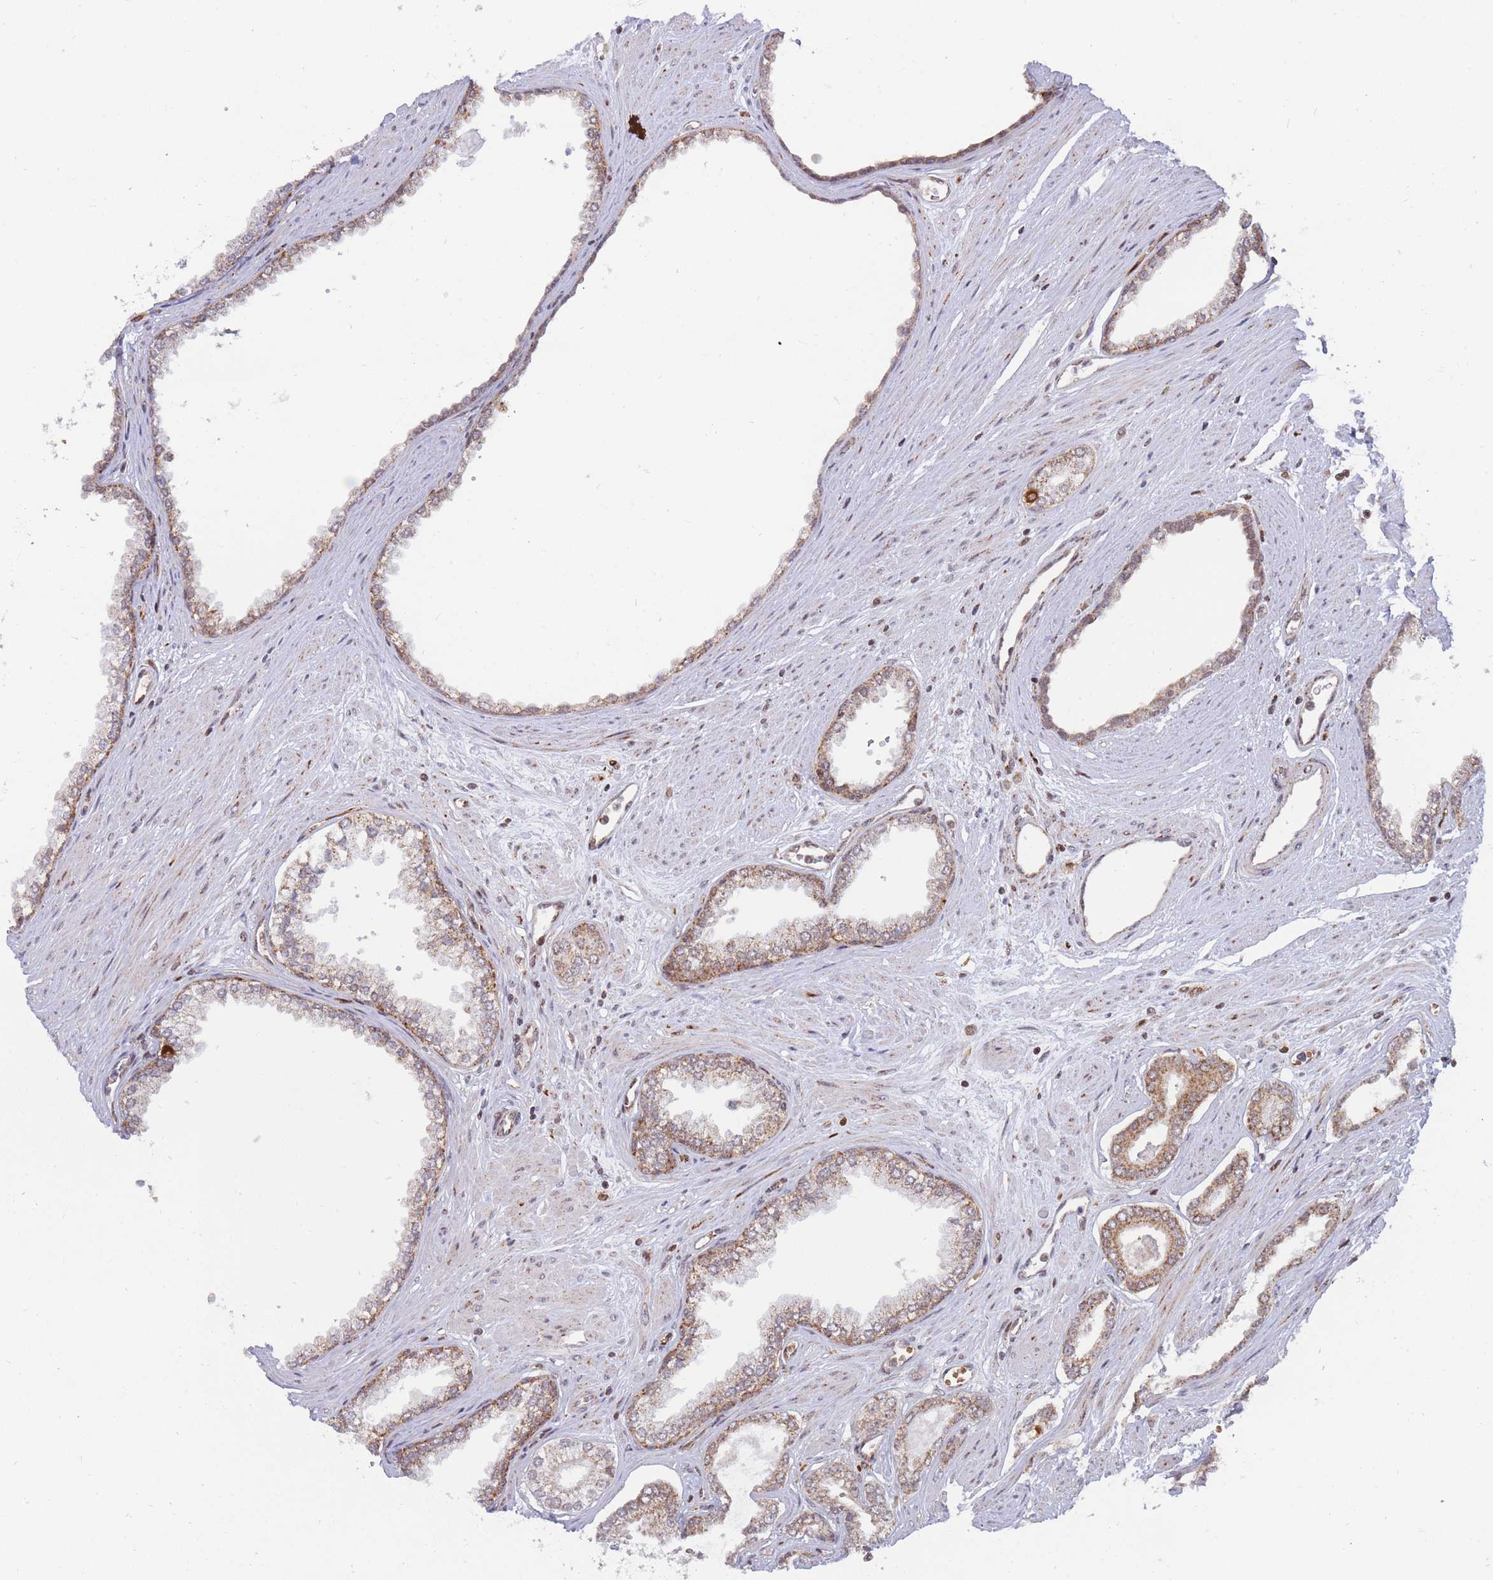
{"staining": {"intensity": "moderate", "quantity": ">75%", "location": "cytoplasmic/membranous,nuclear"}, "tissue": "prostate cancer", "cell_type": "Tumor cells", "image_type": "cancer", "snomed": [{"axis": "morphology", "description": "Adenocarcinoma, Low grade"}, {"axis": "topography", "description": "Prostate"}], "caption": "Prostate adenocarcinoma (low-grade) stained for a protein displays moderate cytoplasmic/membranous and nuclear positivity in tumor cells.", "gene": "BOD1L1", "patient": {"sex": "male", "age": 60}}